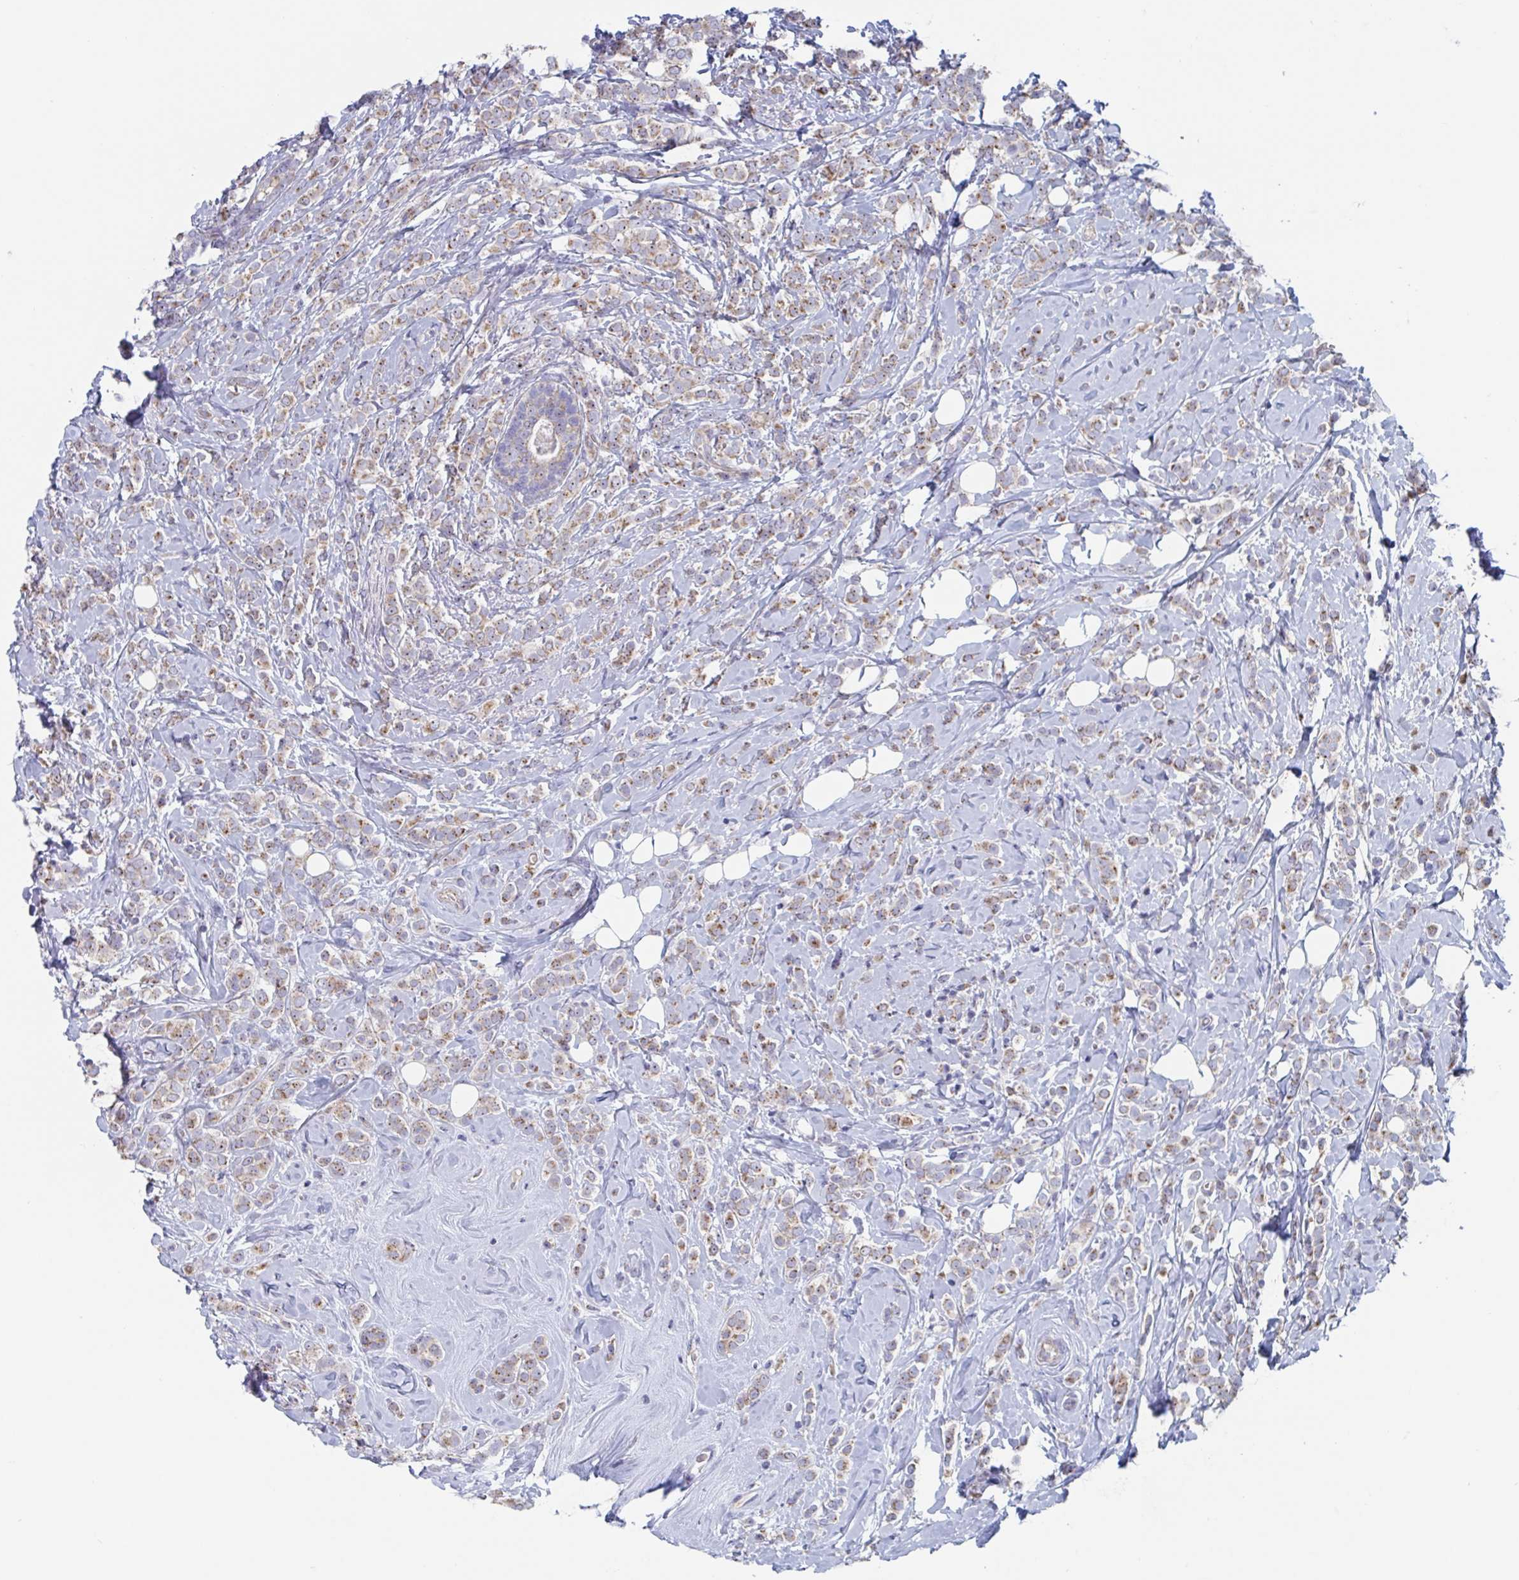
{"staining": {"intensity": "moderate", "quantity": ">75%", "location": "cytoplasmic/membranous,nuclear"}, "tissue": "breast cancer", "cell_type": "Tumor cells", "image_type": "cancer", "snomed": [{"axis": "morphology", "description": "Lobular carcinoma"}, {"axis": "topography", "description": "Breast"}], "caption": "Tumor cells display medium levels of moderate cytoplasmic/membranous and nuclear expression in about >75% of cells in human lobular carcinoma (breast).", "gene": "MRPL53", "patient": {"sex": "female", "age": 49}}